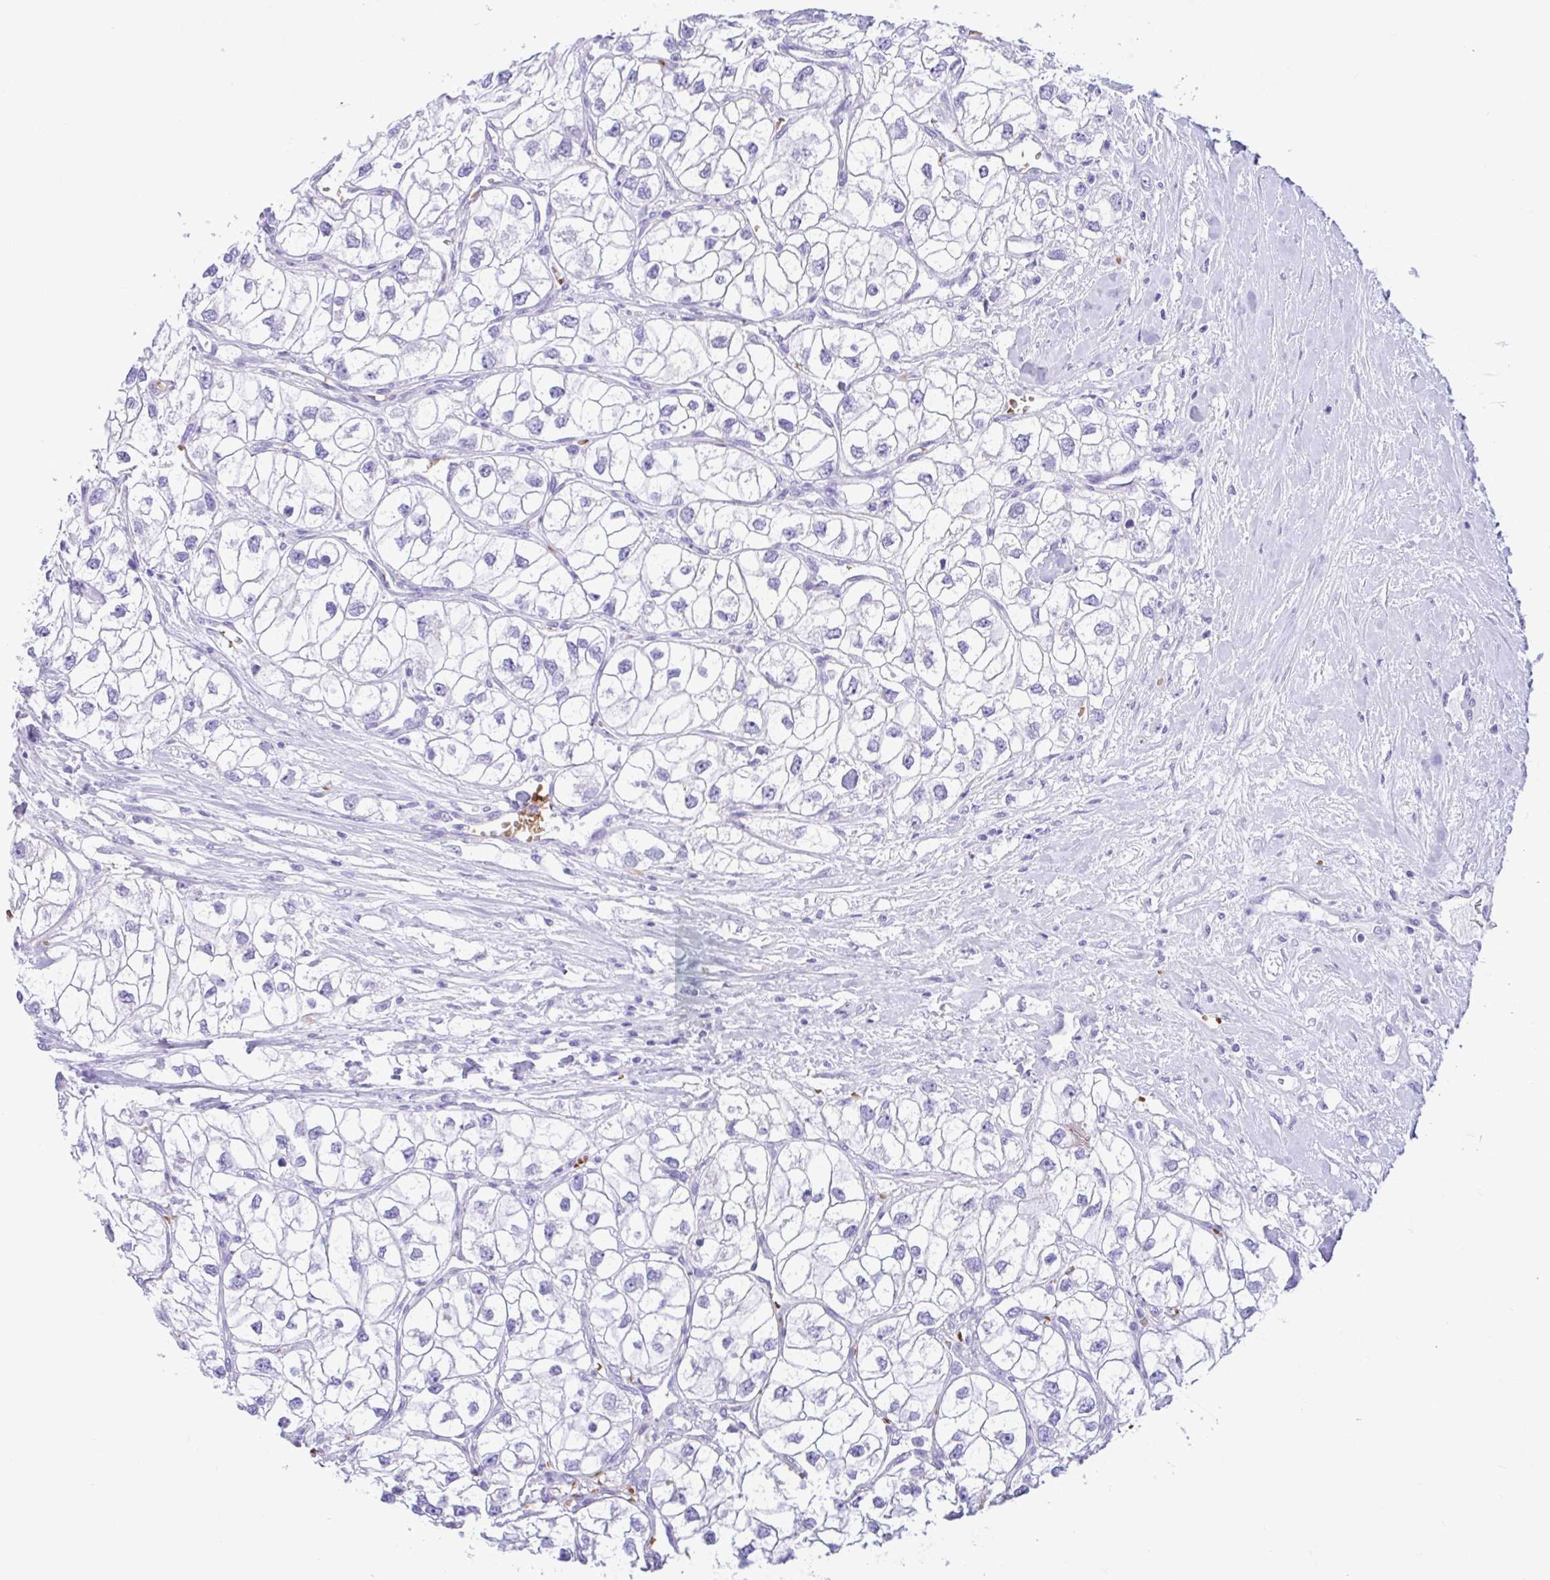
{"staining": {"intensity": "negative", "quantity": "none", "location": "none"}, "tissue": "renal cancer", "cell_type": "Tumor cells", "image_type": "cancer", "snomed": [{"axis": "morphology", "description": "Adenocarcinoma, NOS"}, {"axis": "topography", "description": "Kidney"}], "caption": "Tumor cells show no significant protein positivity in renal cancer.", "gene": "TMEM79", "patient": {"sex": "male", "age": 59}}